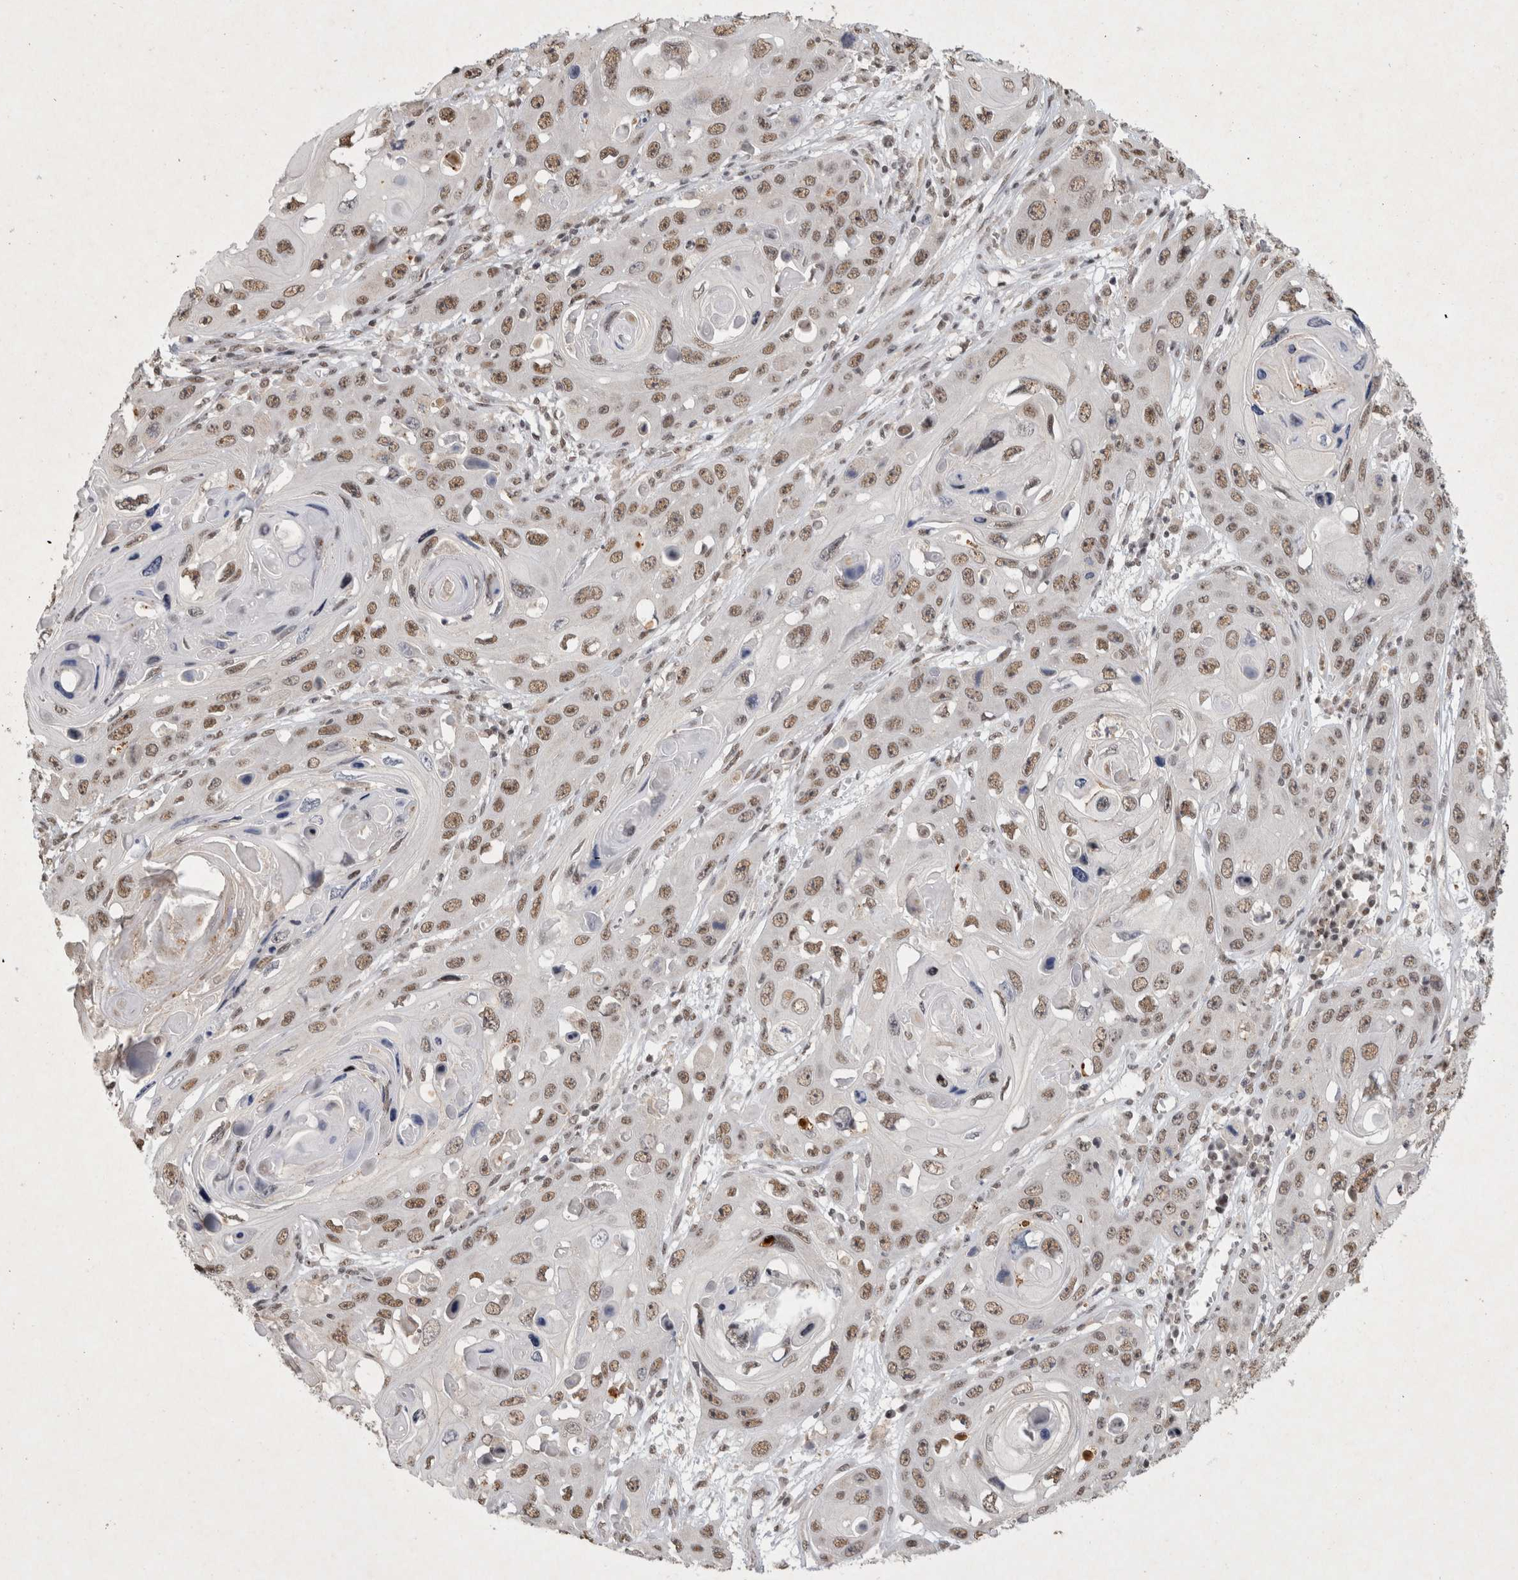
{"staining": {"intensity": "moderate", "quantity": ">75%", "location": "nuclear"}, "tissue": "skin cancer", "cell_type": "Tumor cells", "image_type": "cancer", "snomed": [{"axis": "morphology", "description": "Squamous cell carcinoma, NOS"}, {"axis": "topography", "description": "Skin"}], "caption": "The histopathology image shows staining of skin cancer, revealing moderate nuclear protein staining (brown color) within tumor cells.", "gene": "XRCC5", "patient": {"sex": "male", "age": 55}}